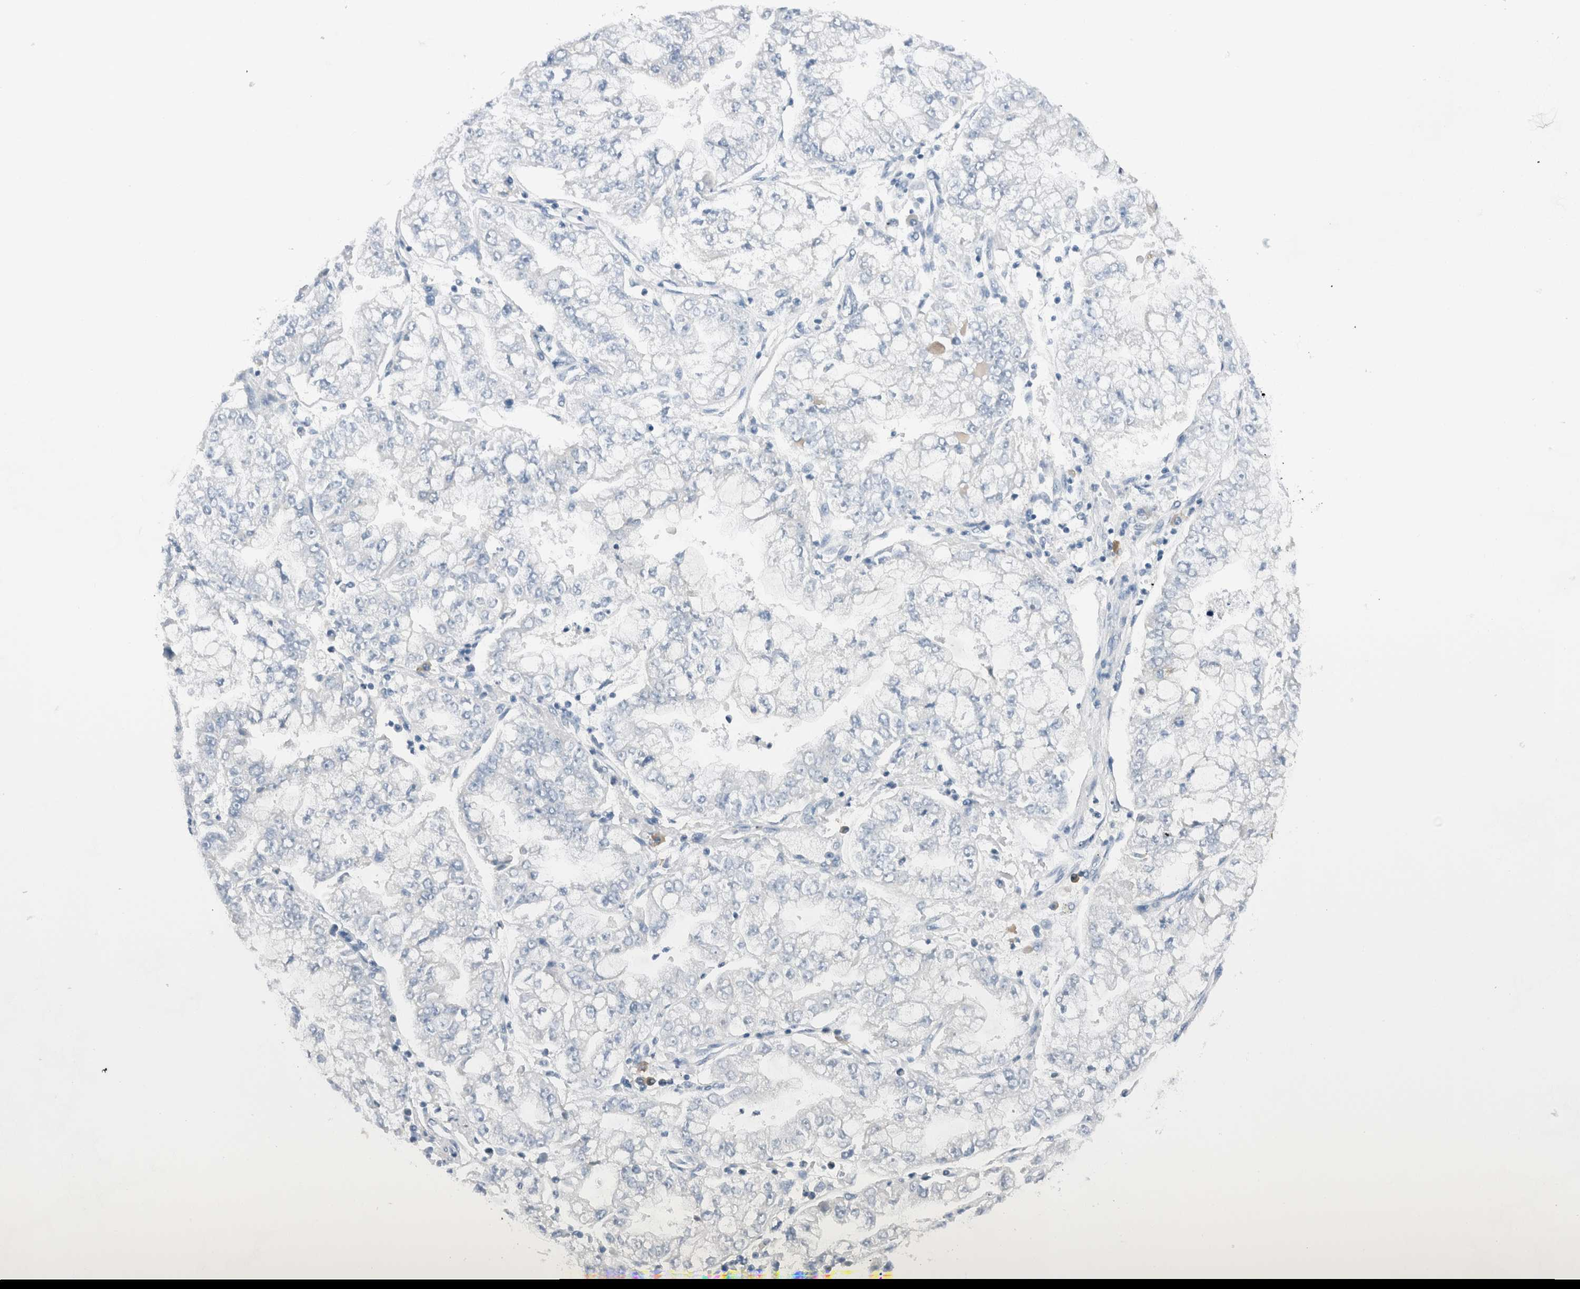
{"staining": {"intensity": "negative", "quantity": "none", "location": "none"}, "tissue": "stomach cancer", "cell_type": "Tumor cells", "image_type": "cancer", "snomed": [{"axis": "morphology", "description": "Adenocarcinoma, NOS"}, {"axis": "topography", "description": "Stomach"}], "caption": "IHC of human stomach adenocarcinoma reveals no positivity in tumor cells.", "gene": "DUOX1", "patient": {"sex": "male", "age": 76}}